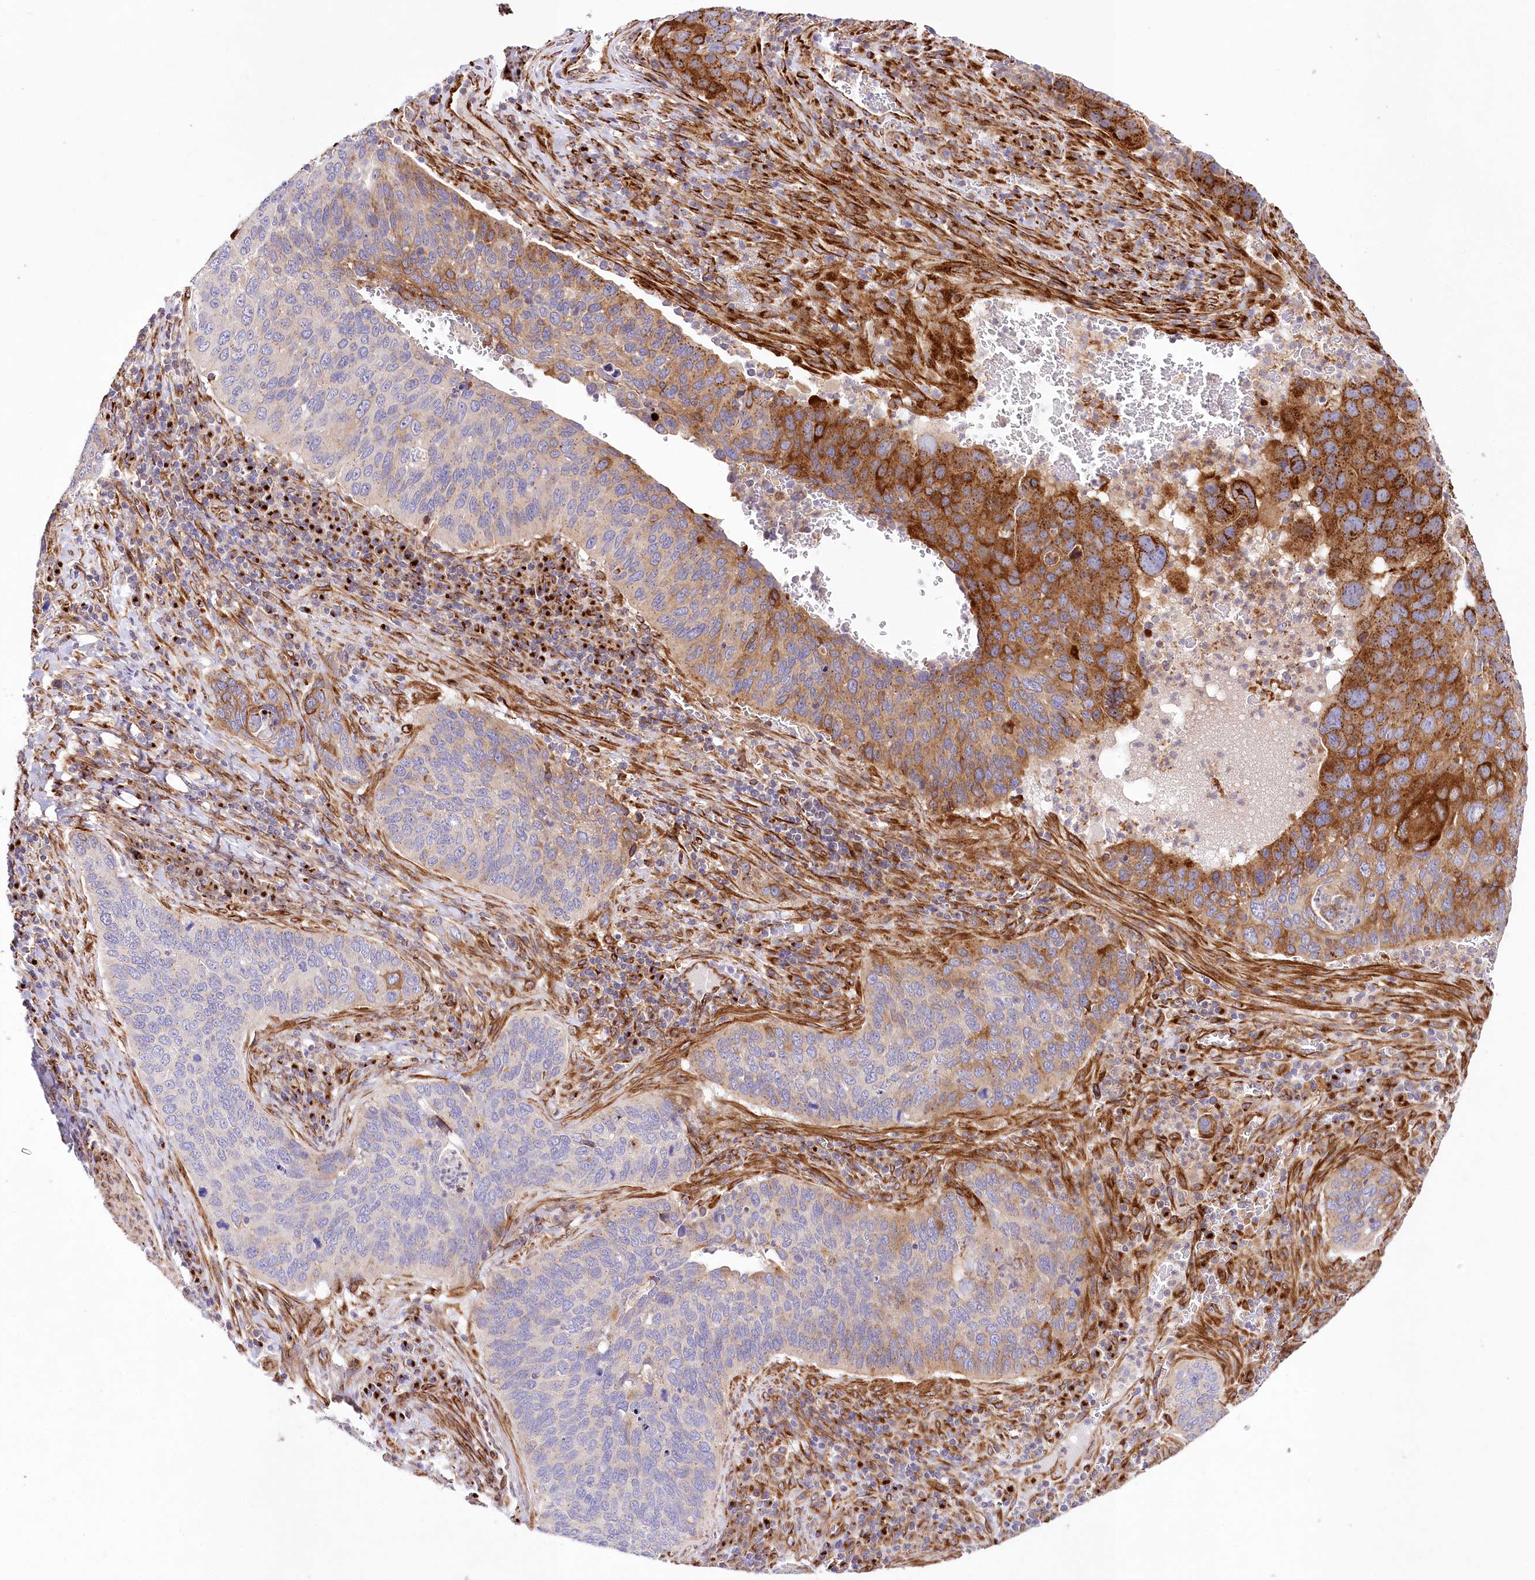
{"staining": {"intensity": "strong", "quantity": "<25%", "location": "cytoplasmic/membranous"}, "tissue": "cervical cancer", "cell_type": "Tumor cells", "image_type": "cancer", "snomed": [{"axis": "morphology", "description": "Squamous cell carcinoma, NOS"}, {"axis": "topography", "description": "Cervix"}], "caption": "The photomicrograph exhibits a brown stain indicating the presence of a protein in the cytoplasmic/membranous of tumor cells in squamous cell carcinoma (cervical).", "gene": "ABRAXAS2", "patient": {"sex": "female", "age": 53}}